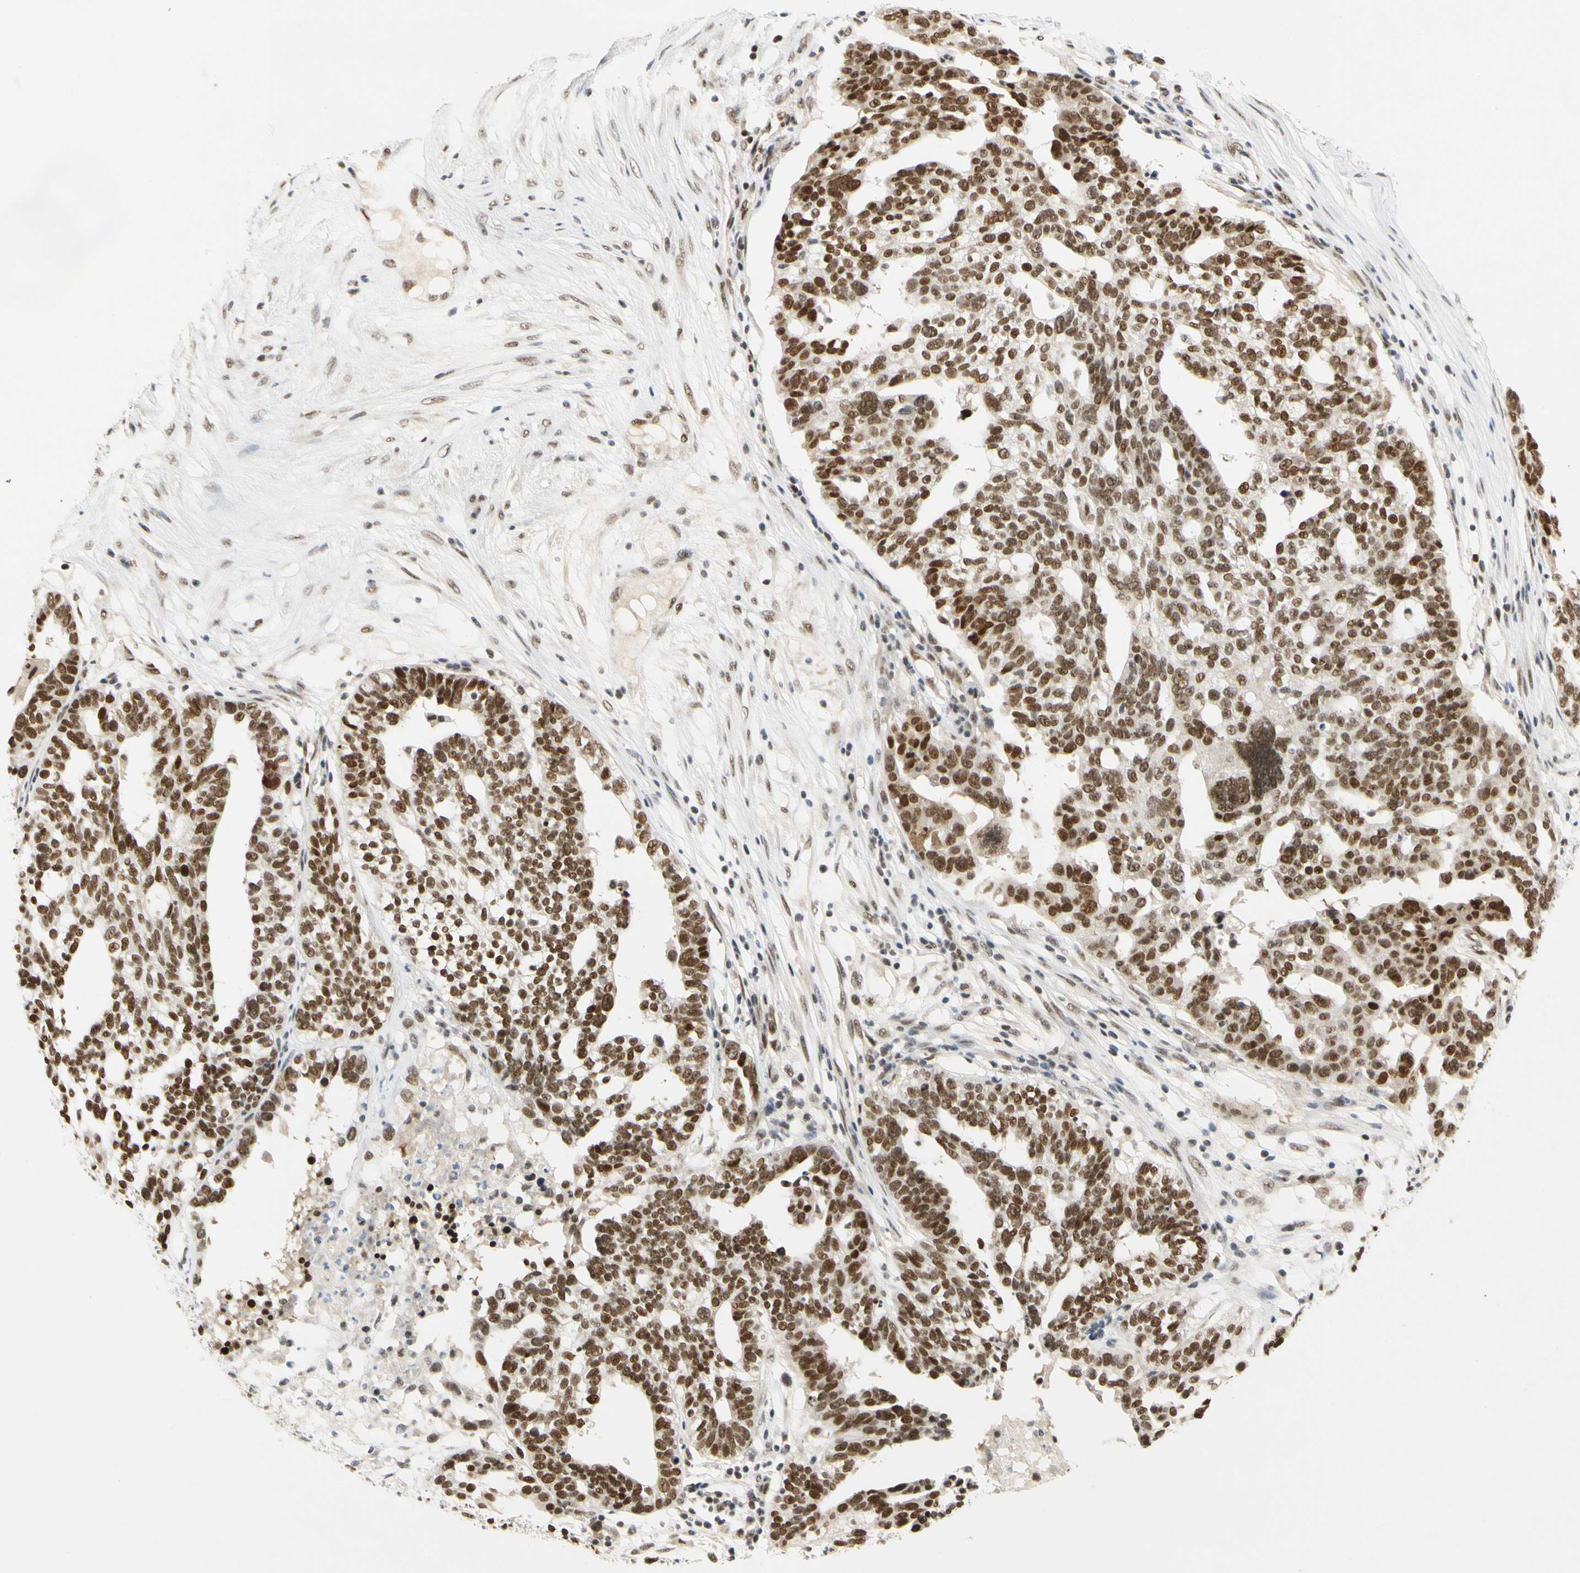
{"staining": {"intensity": "strong", "quantity": ">75%", "location": "nuclear"}, "tissue": "ovarian cancer", "cell_type": "Tumor cells", "image_type": "cancer", "snomed": [{"axis": "morphology", "description": "Cystadenocarcinoma, serous, NOS"}, {"axis": "topography", "description": "Ovary"}], "caption": "Human serous cystadenocarcinoma (ovarian) stained with a brown dye exhibits strong nuclear positive staining in about >75% of tumor cells.", "gene": "ZSCAN16", "patient": {"sex": "female", "age": 59}}